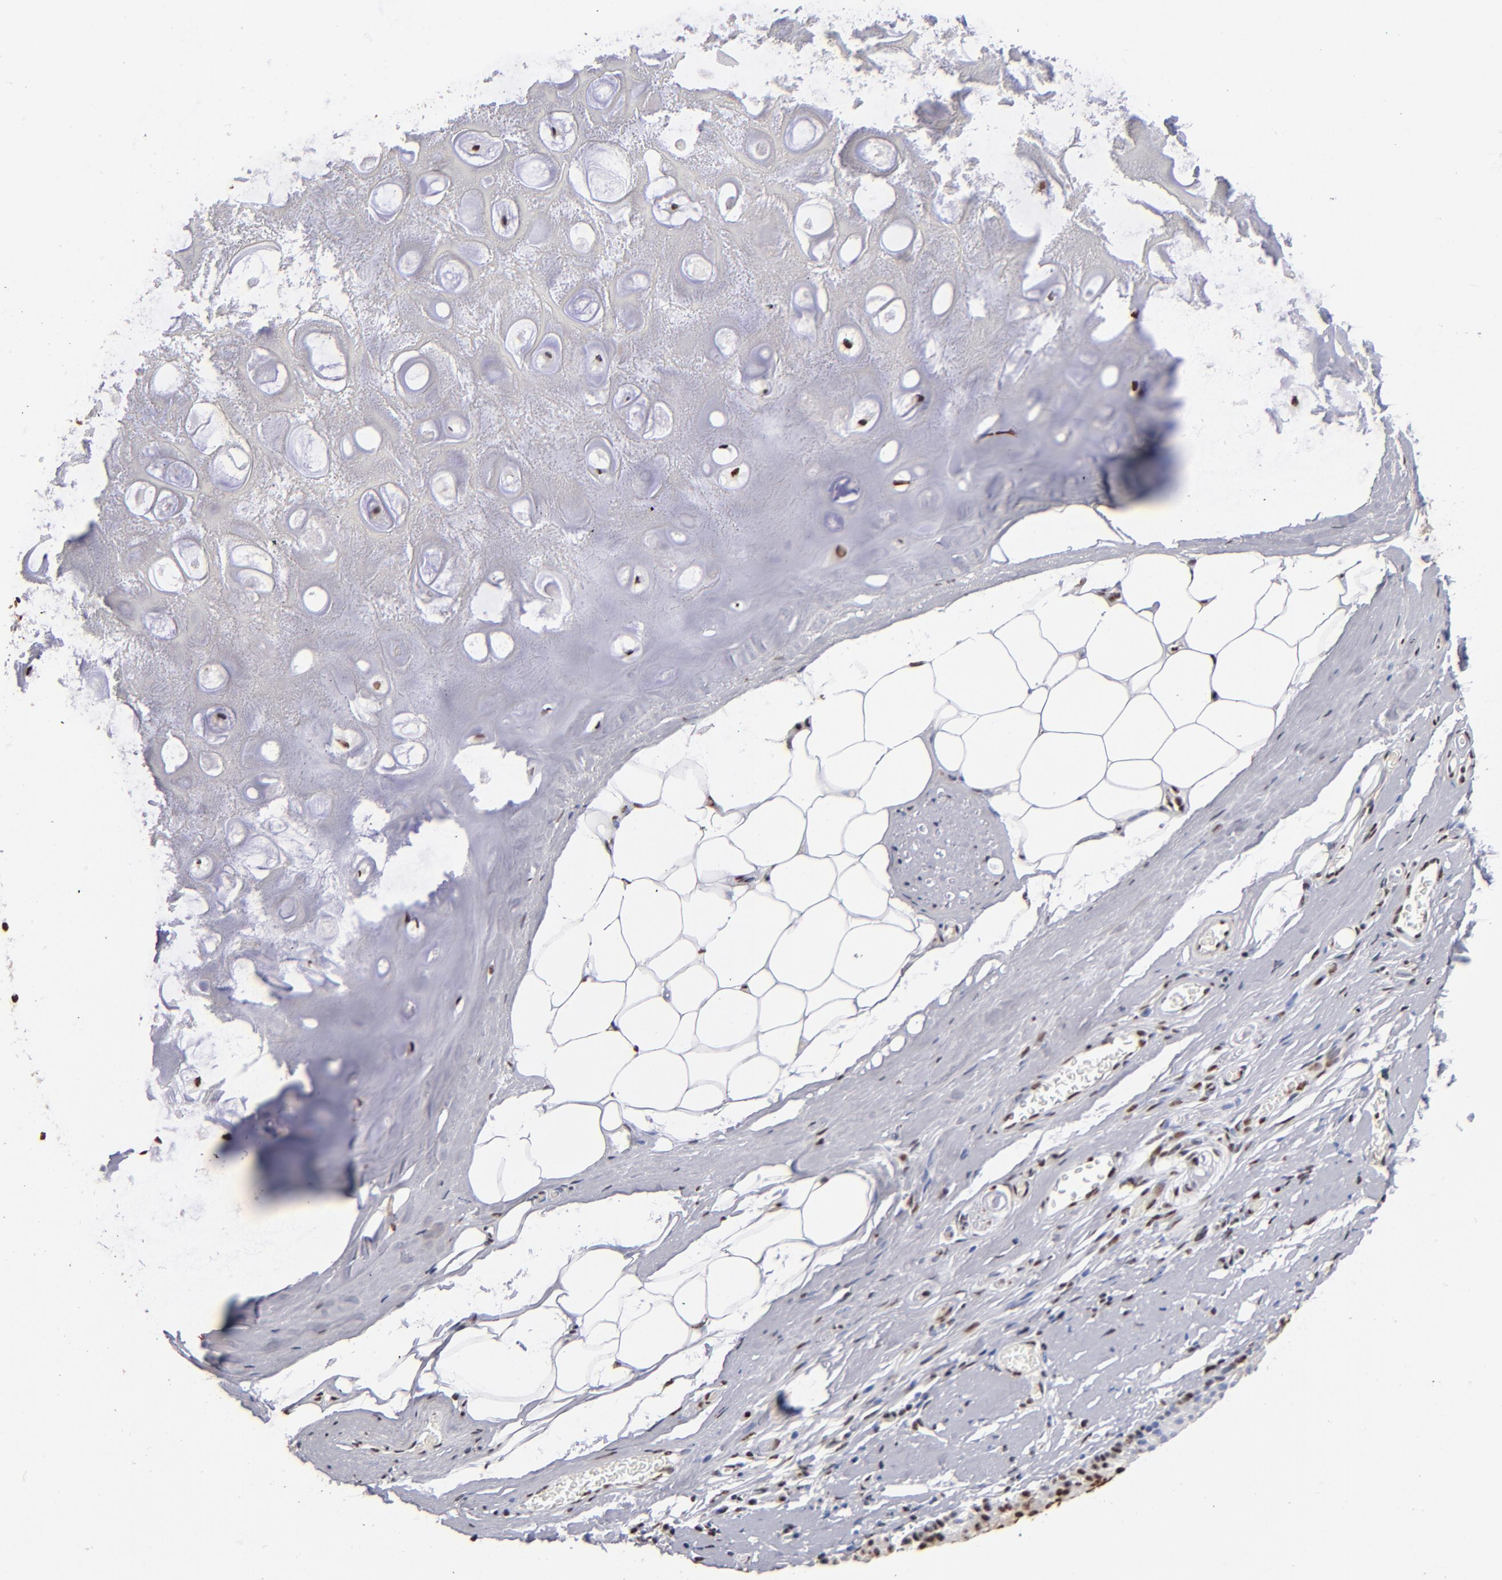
{"staining": {"intensity": "strong", "quantity": ">75%", "location": "nuclear"}, "tissue": "nasopharynx", "cell_type": "Respiratory epithelial cells", "image_type": "normal", "snomed": [{"axis": "morphology", "description": "Normal tissue, NOS"}, {"axis": "topography", "description": "Nasopharynx"}], "caption": "Protein staining reveals strong nuclear expression in approximately >75% of respiratory epithelial cells in benign nasopharynx.", "gene": "MN1", "patient": {"sex": "male", "age": 56}}